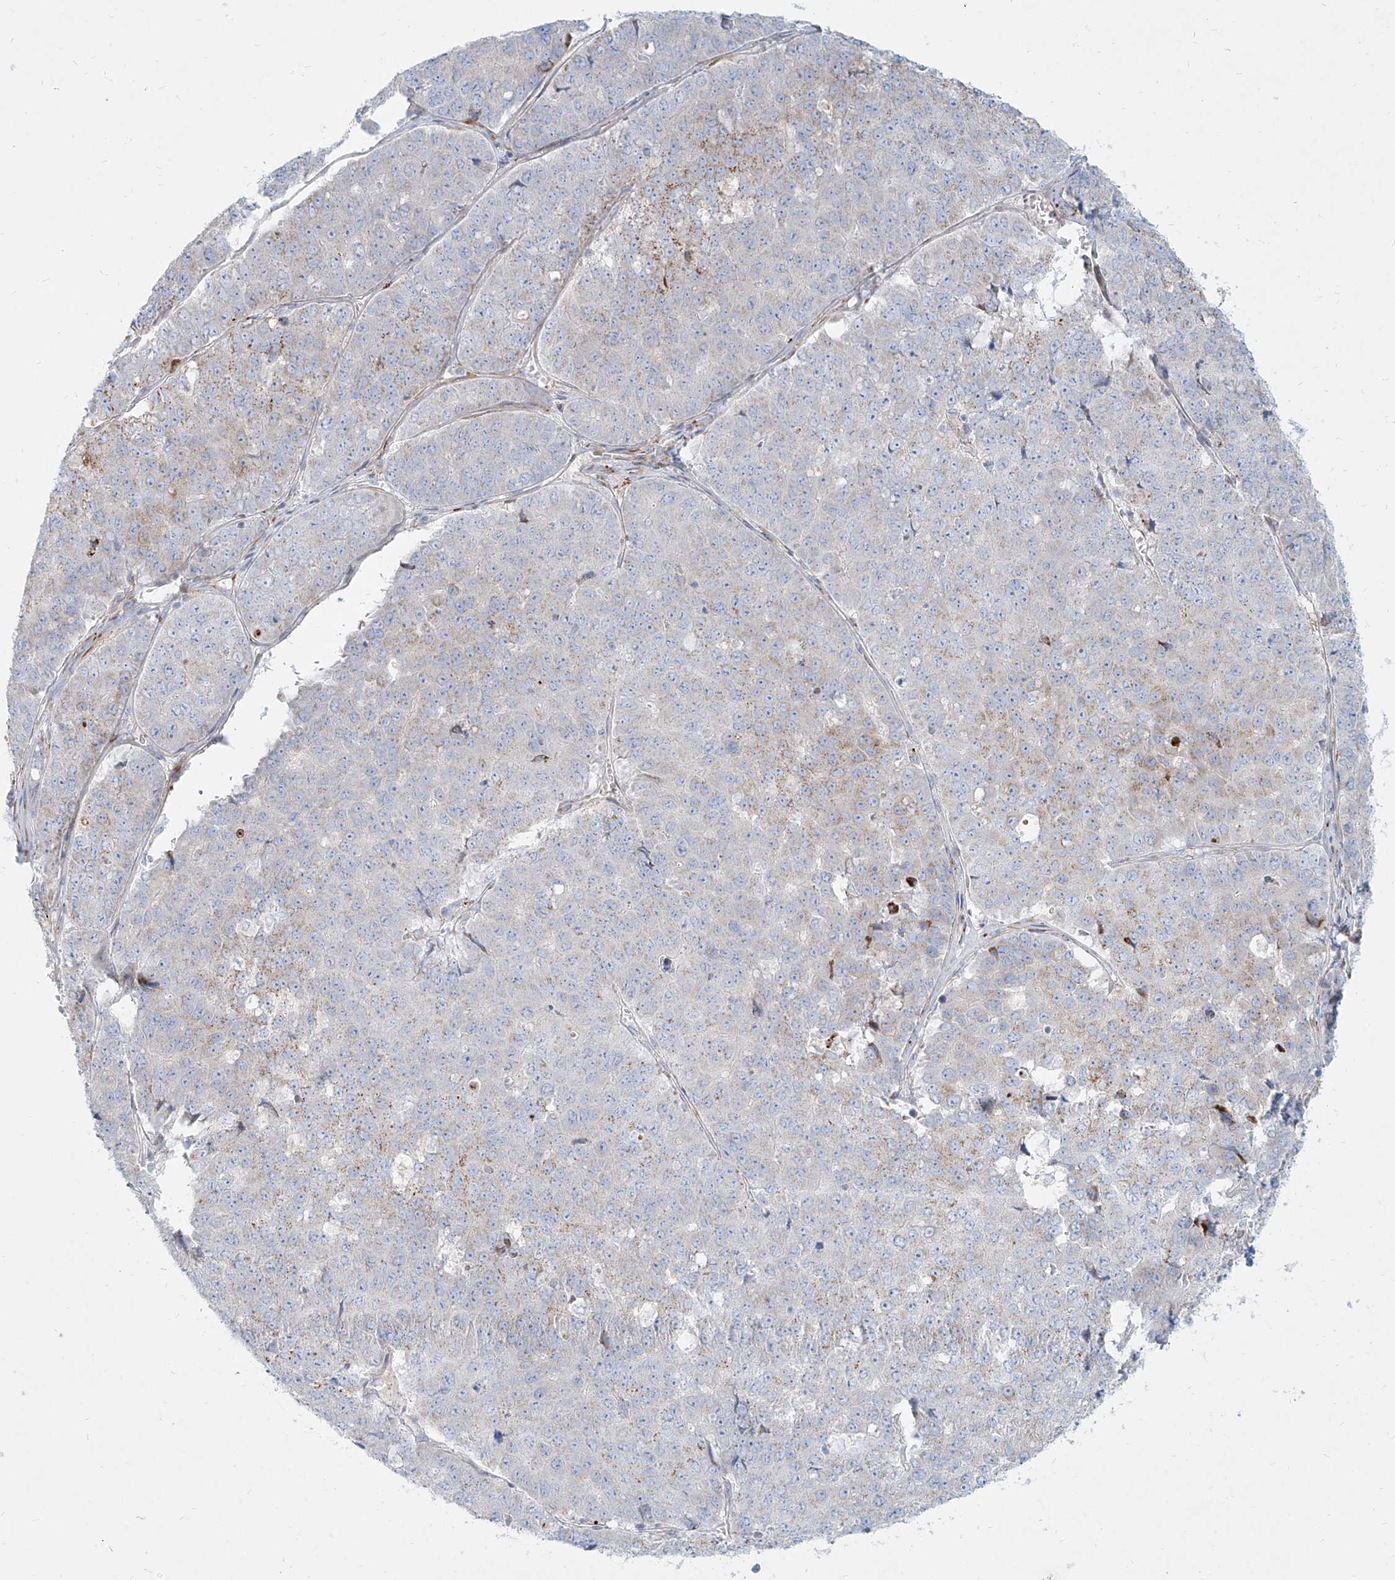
{"staining": {"intensity": "moderate", "quantity": "<25%", "location": "cytoplasmic/membranous"}, "tissue": "pancreatic cancer", "cell_type": "Tumor cells", "image_type": "cancer", "snomed": [{"axis": "morphology", "description": "Adenocarcinoma, NOS"}, {"axis": "topography", "description": "Pancreas"}], "caption": "Tumor cells exhibit low levels of moderate cytoplasmic/membranous positivity in approximately <25% of cells in human pancreatic cancer (adenocarcinoma).", "gene": "MTX2", "patient": {"sex": "male", "age": 50}}